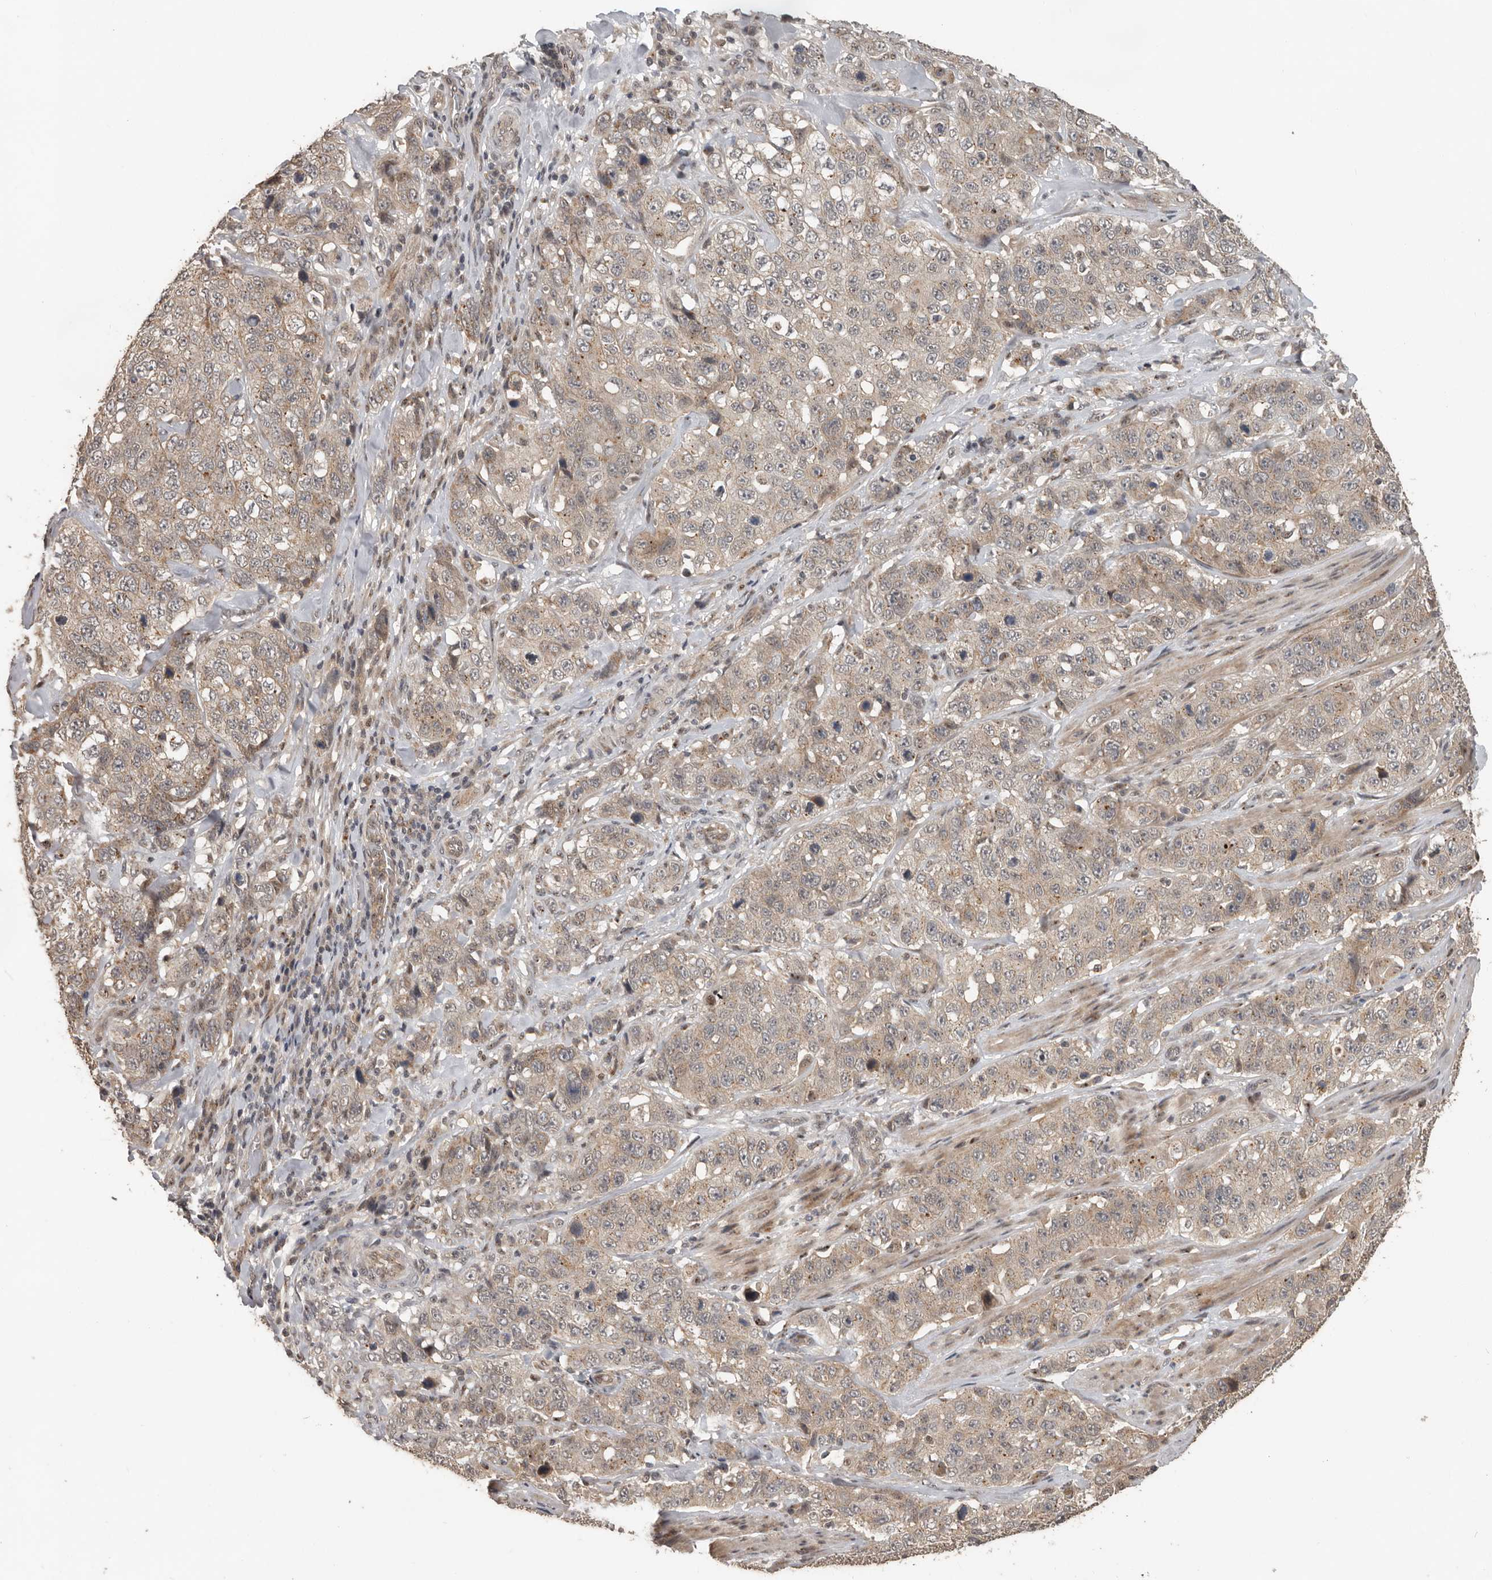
{"staining": {"intensity": "weak", "quantity": "<25%", "location": "cytoplasmic/membranous"}, "tissue": "stomach cancer", "cell_type": "Tumor cells", "image_type": "cancer", "snomed": [{"axis": "morphology", "description": "Adenocarcinoma, NOS"}, {"axis": "topography", "description": "Stomach"}], "caption": "An IHC image of stomach adenocarcinoma is shown. There is no staining in tumor cells of stomach adenocarcinoma.", "gene": "CEP350", "patient": {"sex": "male", "age": 48}}